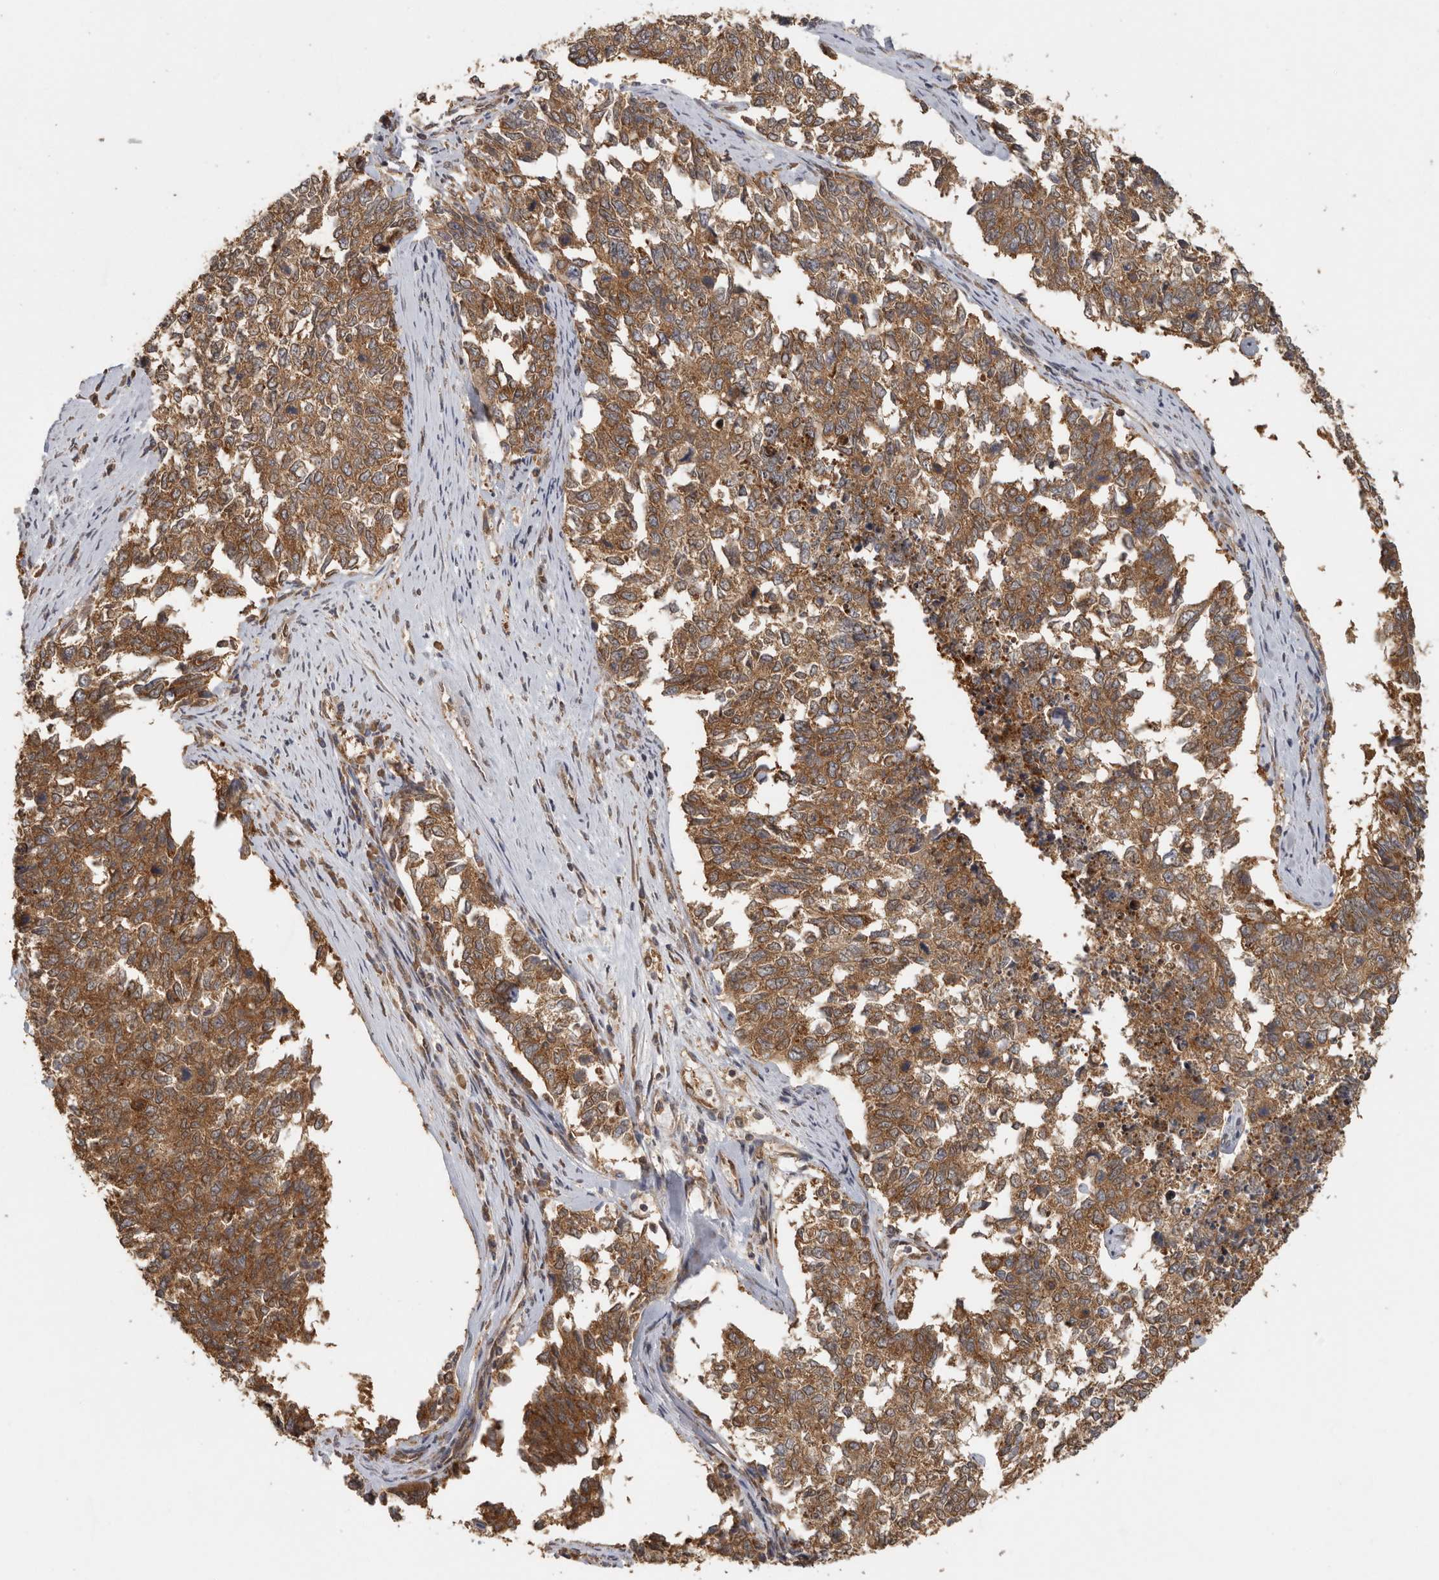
{"staining": {"intensity": "moderate", "quantity": ">75%", "location": "cytoplasmic/membranous"}, "tissue": "cervical cancer", "cell_type": "Tumor cells", "image_type": "cancer", "snomed": [{"axis": "morphology", "description": "Squamous cell carcinoma, NOS"}, {"axis": "topography", "description": "Cervix"}], "caption": "There is medium levels of moderate cytoplasmic/membranous staining in tumor cells of cervical cancer (squamous cell carcinoma), as demonstrated by immunohistochemical staining (brown color).", "gene": "CCT8", "patient": {"sex": "female", "age": 63}}